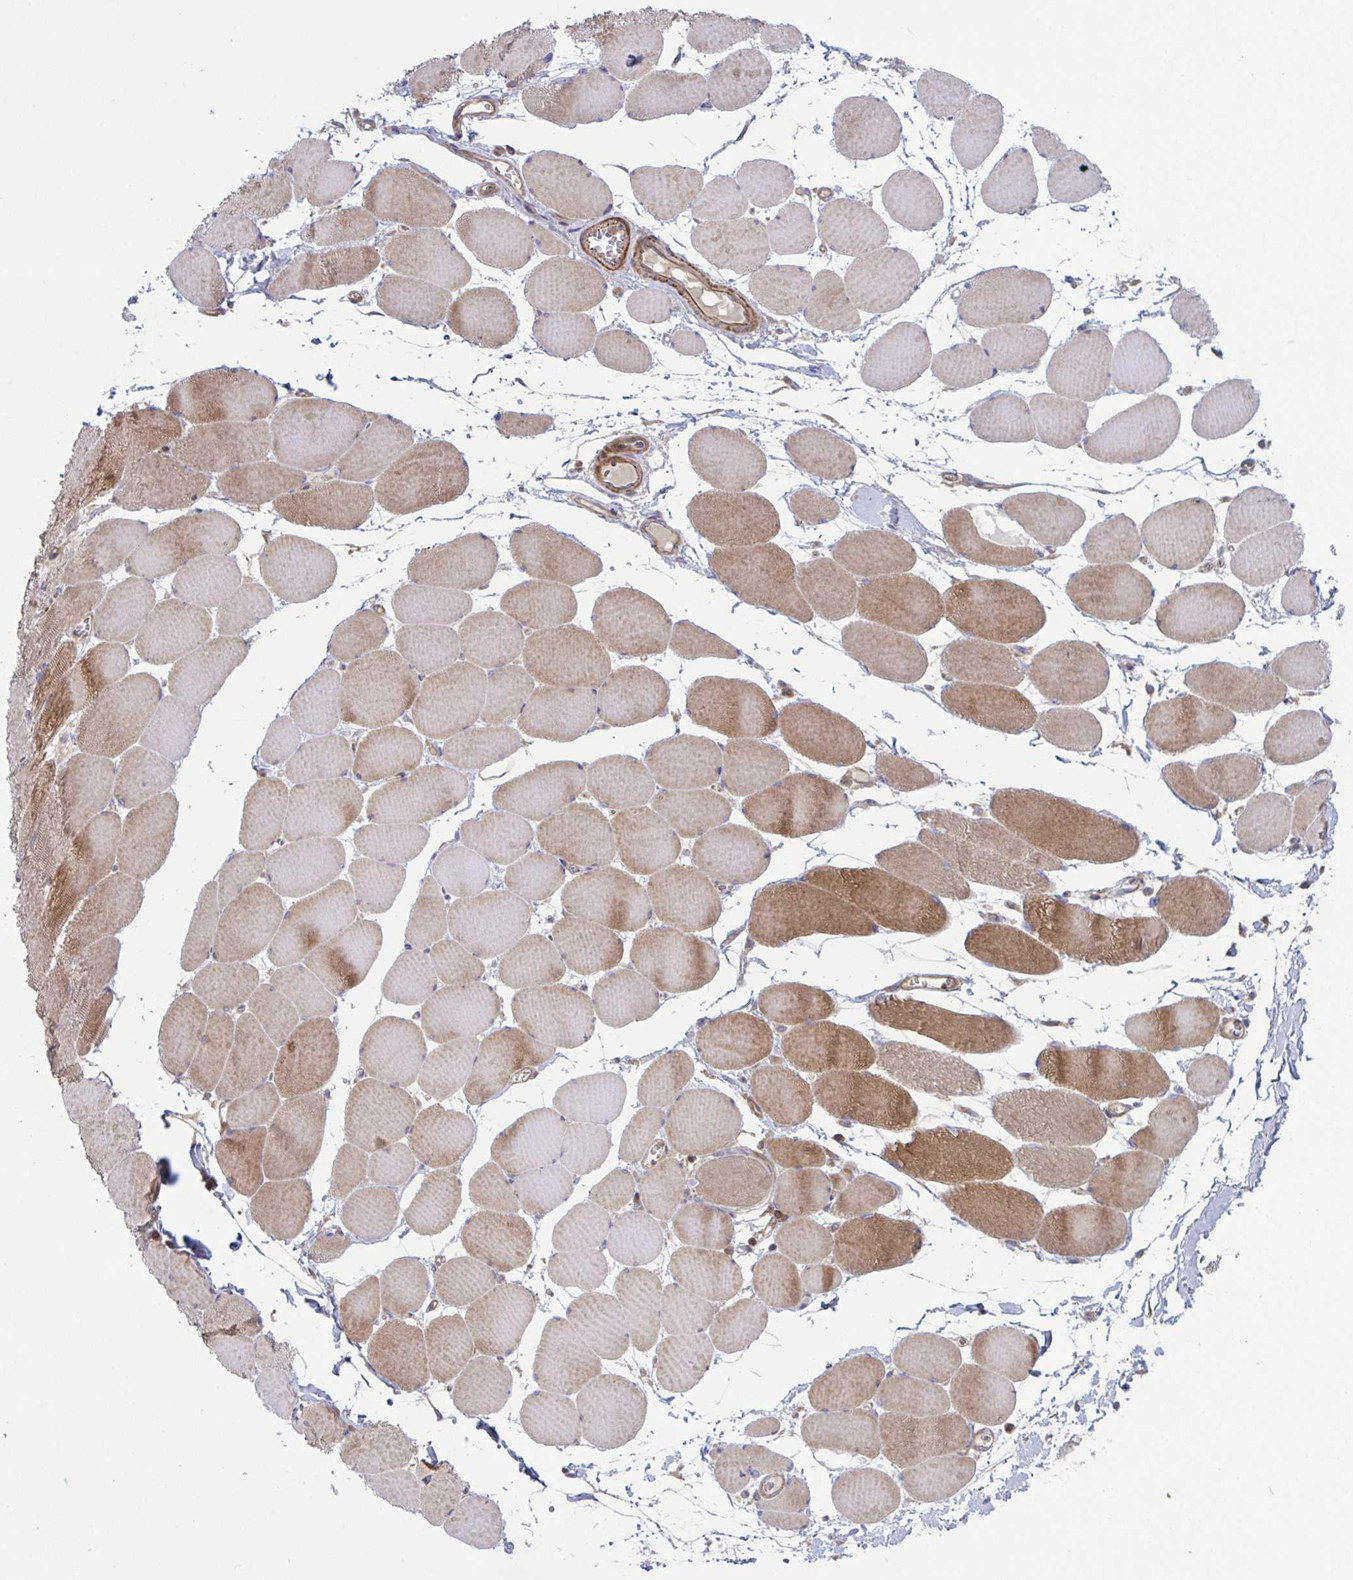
{"staining": {"intensity": "moderate", "quantity": "25%-75%", "location": "cytoplasmic/membranous"}, "tissue": "skeletal muscle", "cell_type": "Myocytes", "image_type": "normal", "snomed": [{"axis": "morphology", "description": "Normal tissue, NOS"}, {"axis": "topography", "description": "Skeletal muscle"}], "caption": "Protein expression by immunohistochemistry displays moderate cytoplasmic/membranous expression in about 25%-75% of myocytes in unremarkable skeletal muscle. (DAB IHC, brown staining for protein, blue staining for nuclei).", "gene": "TANK", "patient": {"sex": "female", "age": 75}}